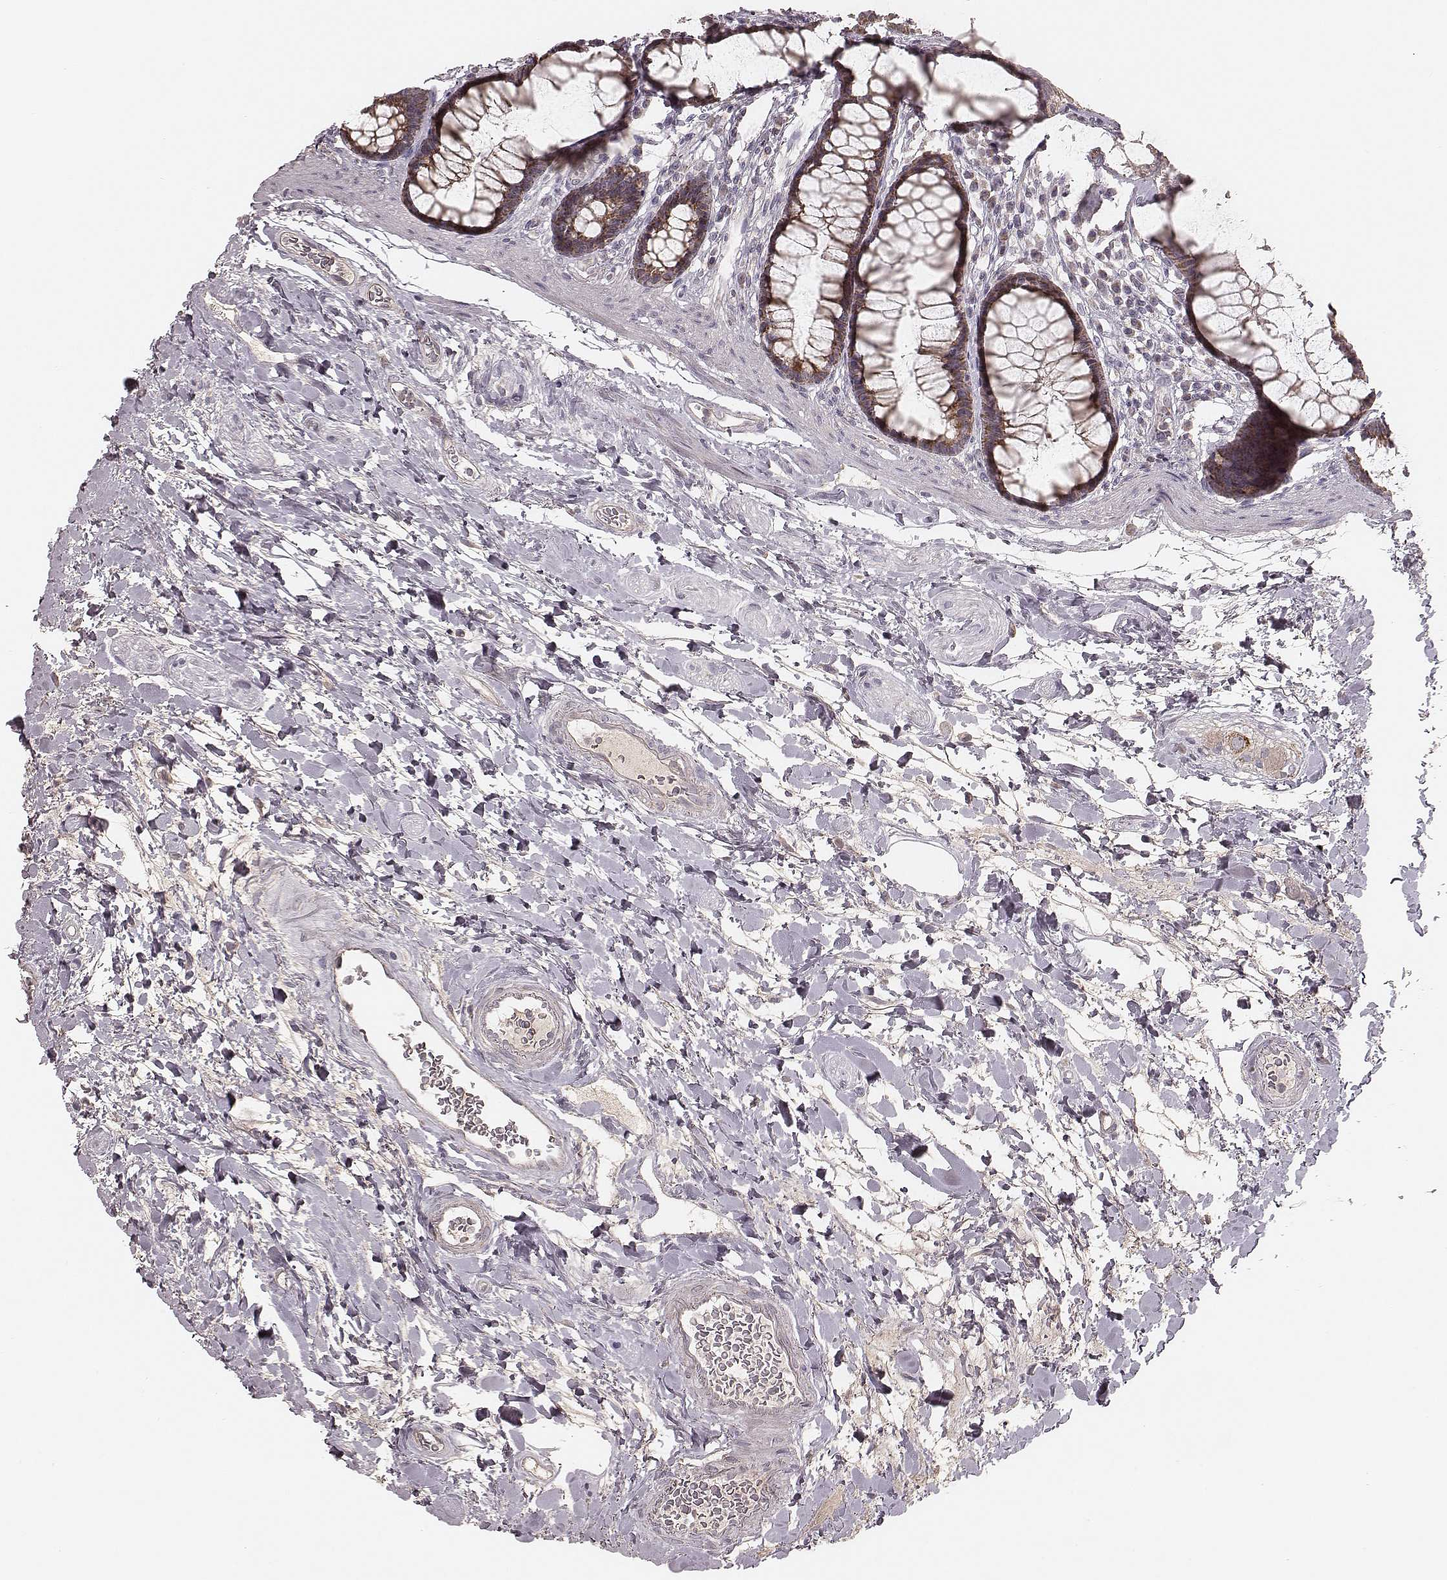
{"staining": {"intensity": "moderate", "quantity": ">75%", "location": "cytoplasmic/membranous"}, "tissue": "rectum", "cell_type": "Glandular cells", "image_type": "normal", "snomed": [{"axis": "morphology", "description": "Normal tissue, NOS"}, {"axis": "topography", "description": "Rectum"}], "caption": "IHC micrograph of unremarkable human rectum stained for a protein (brown), which demonstrates medium levels of moderate cytoplasmic/membranous staining in approximately >75% of glandular cells.", "gene": "MRPS27", "patient": {"sex": "male", "age": 72}}